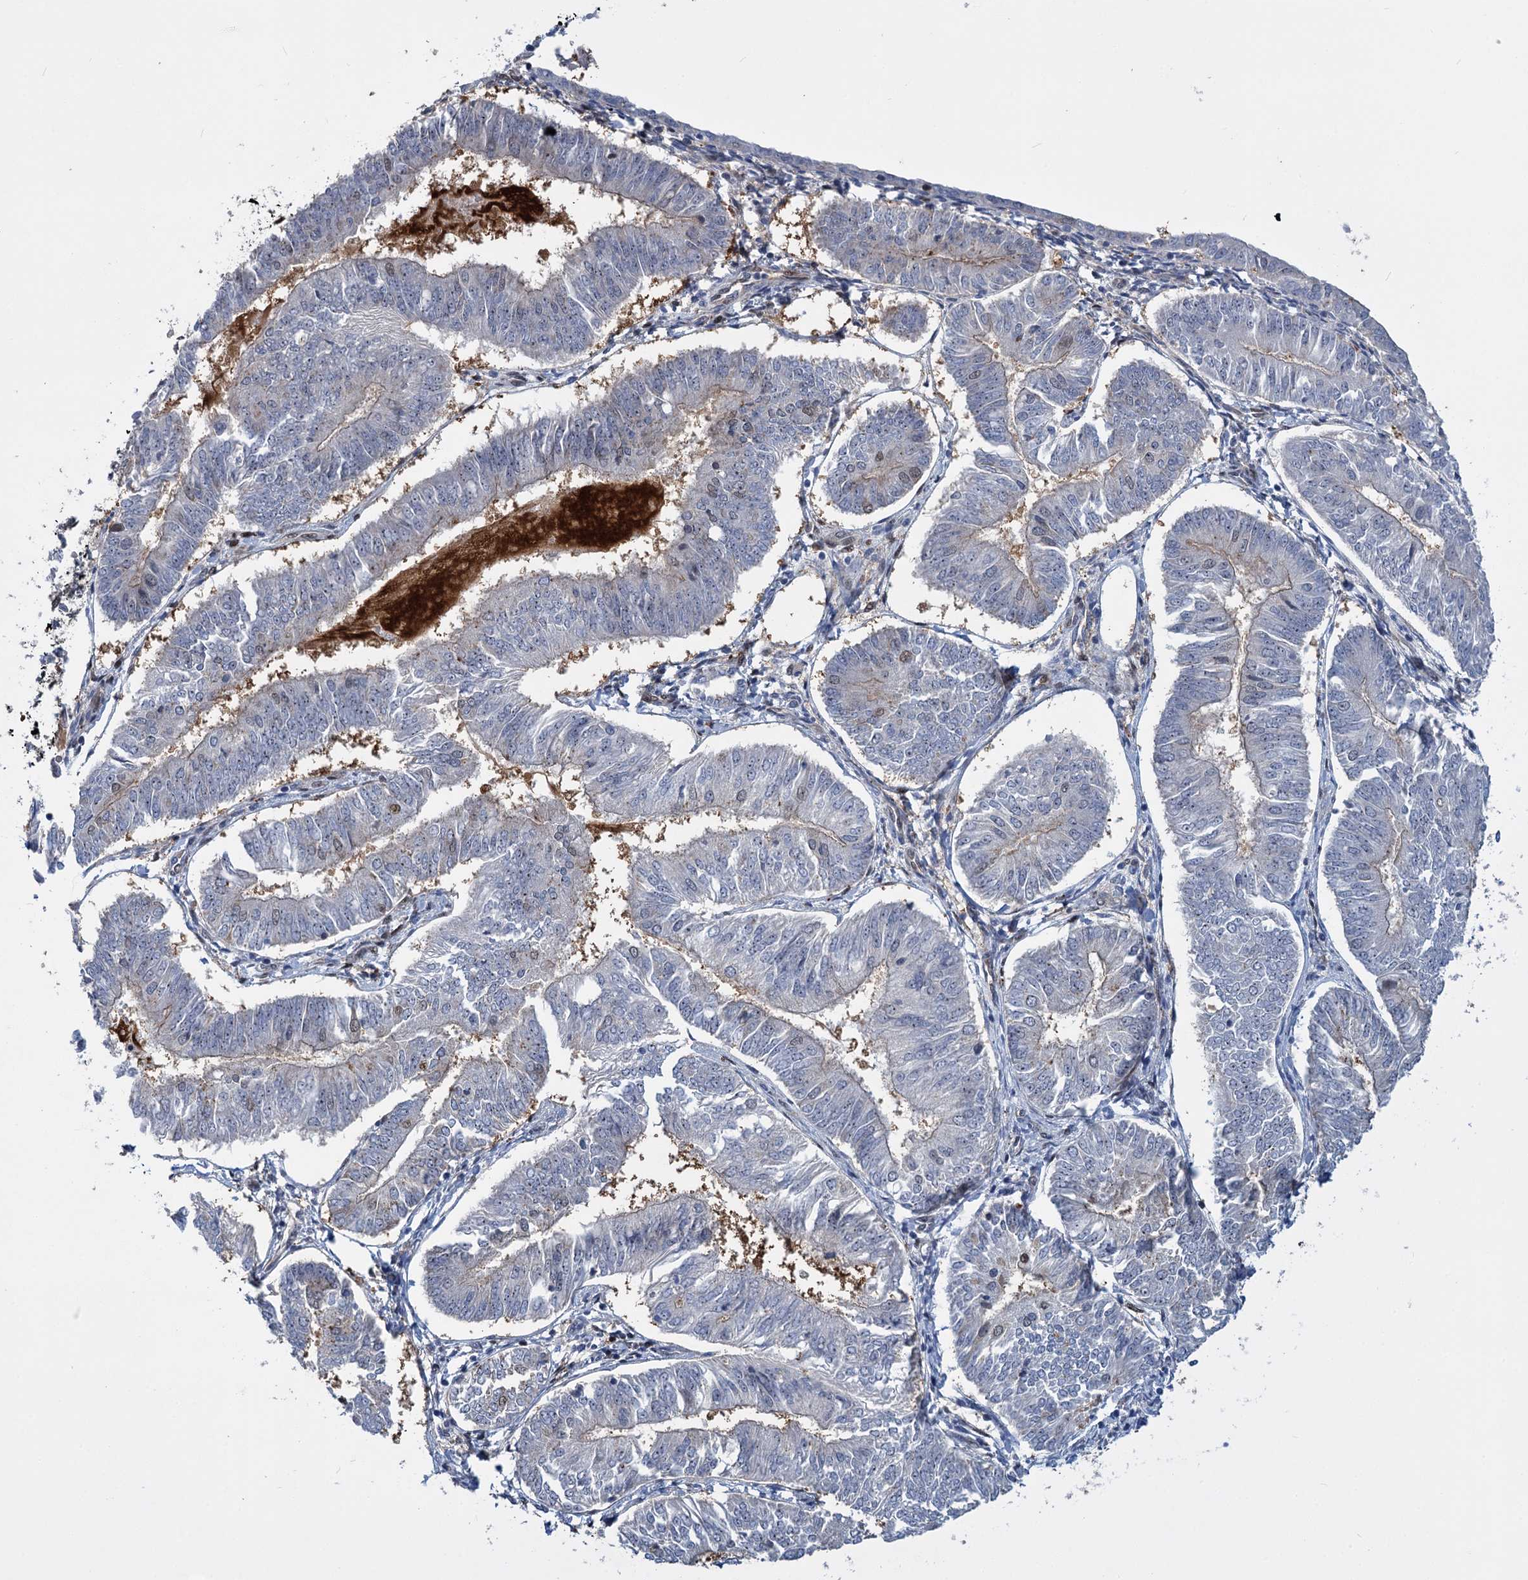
{"staining": {"intensity": "moderate", "quantity": "<25%", "location": "cytoplasmic/membranous"}, "tissue": "endometrial cancer", "cell_type": "Tumor cells", "image_type": "cancer", "snomed": [{"axis": "morphology", "description": "Adenocarcinoma, NOS"}, {"axis": "topography", "description": "Endometrium"}], "caption": "Tumor cells reveal moderate cytoplasmic/membranous staining in about <25% of cells in endometrial cancer (adenocarcinoma).", "gene": "GPBP1", "patient": {"sex": "female", "age": 58}}